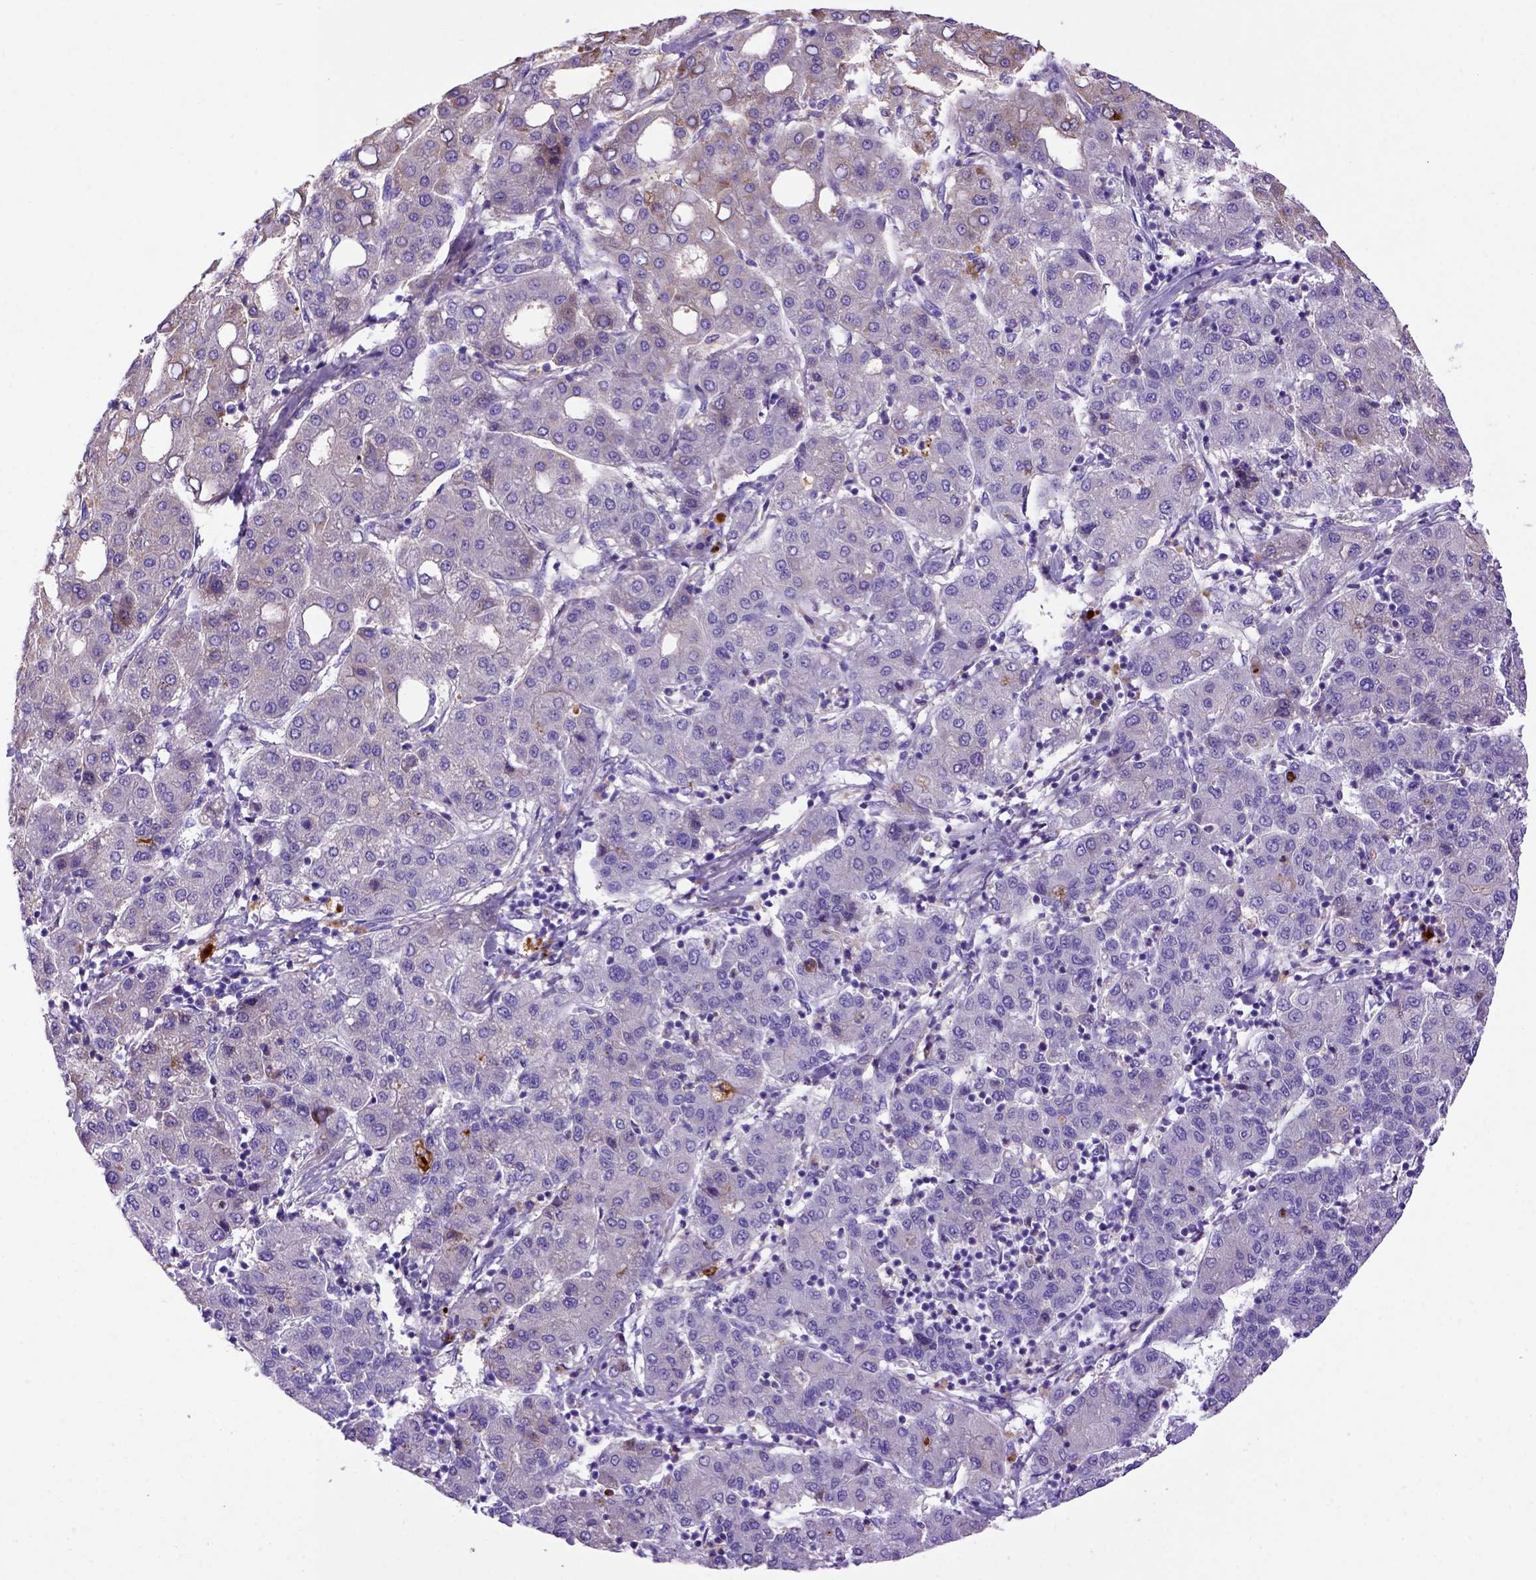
{"staining": {"intensity": "negative", "quantity": "none", "location": "none"}, "tissue": "liver cancer", "cell_type": "Tumor cells", "image_type": "cancer", "snomed": [{"axis": "morphology", "description": "Carcinoma, Hepatocellular, NOS"}, {"axis": "topography", "description": "Liver"}], "caption": "IHC image of neoplastic tissue: human liver hepatocellular carcinoma stained with DAB (3,3'-diaminobenzidine) reveals no significant protein staining in tumor cells.", "gene": "ADAM12", "patient": {"sex": "male", "age": 65}}